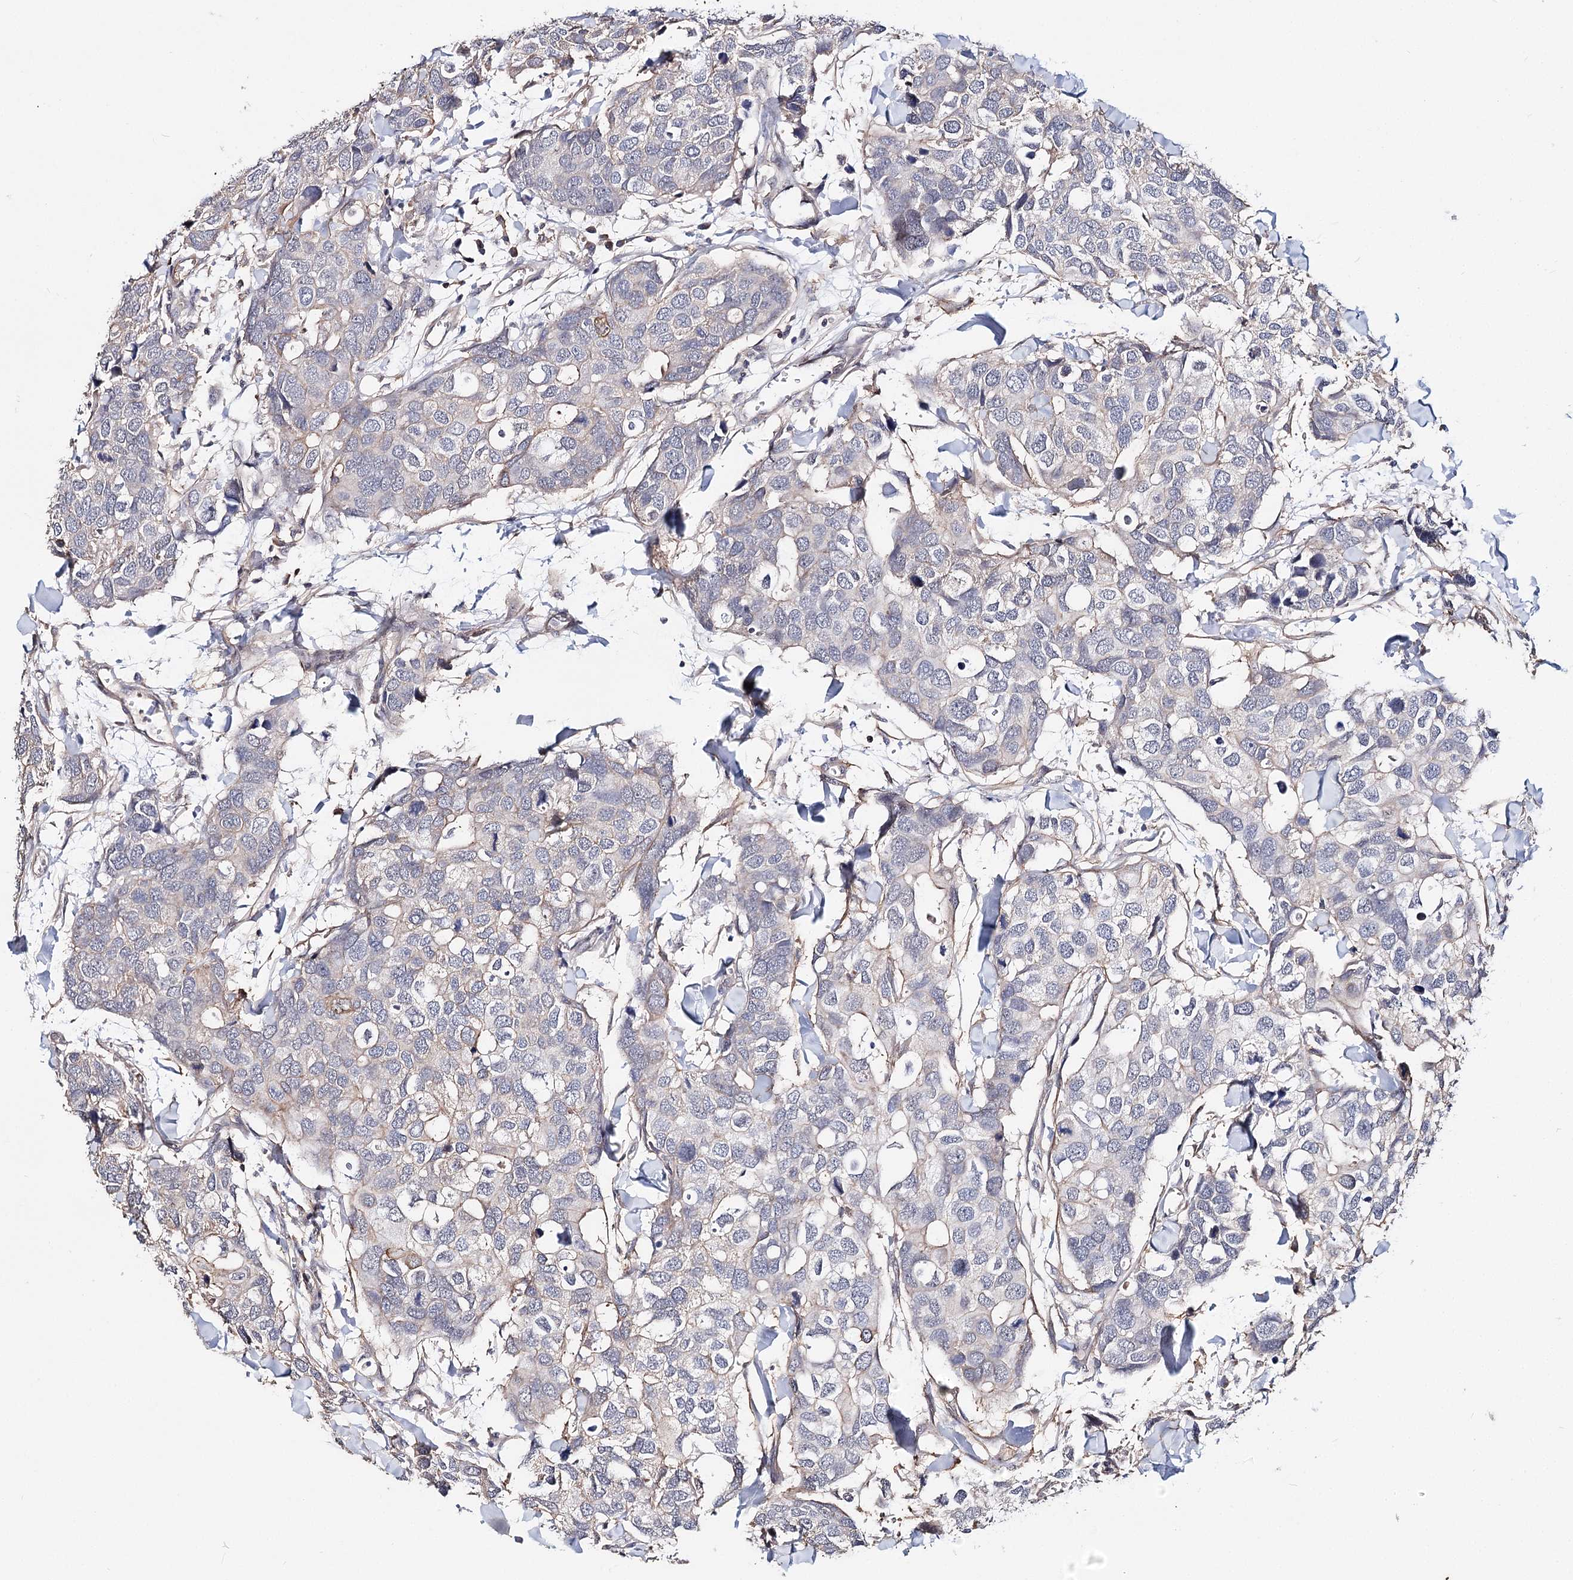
{"staining": {"intensity": "negative", "quantity": "none", "location": "none"}, "tissue": "breast cancer", "cell_type": "Tumor cells", "image_type": "cancer", "snomed": [{"axis": "morphology", "description": "Duct carcinoma"}, {"axis": "topography", "description": "Breast"}], "caption": "An image of human intraductal carcinoma (breast) is negative for staining in tumor cells.", "gene": "TMEM218", "patient": {"sex": "female", "age": 83}}